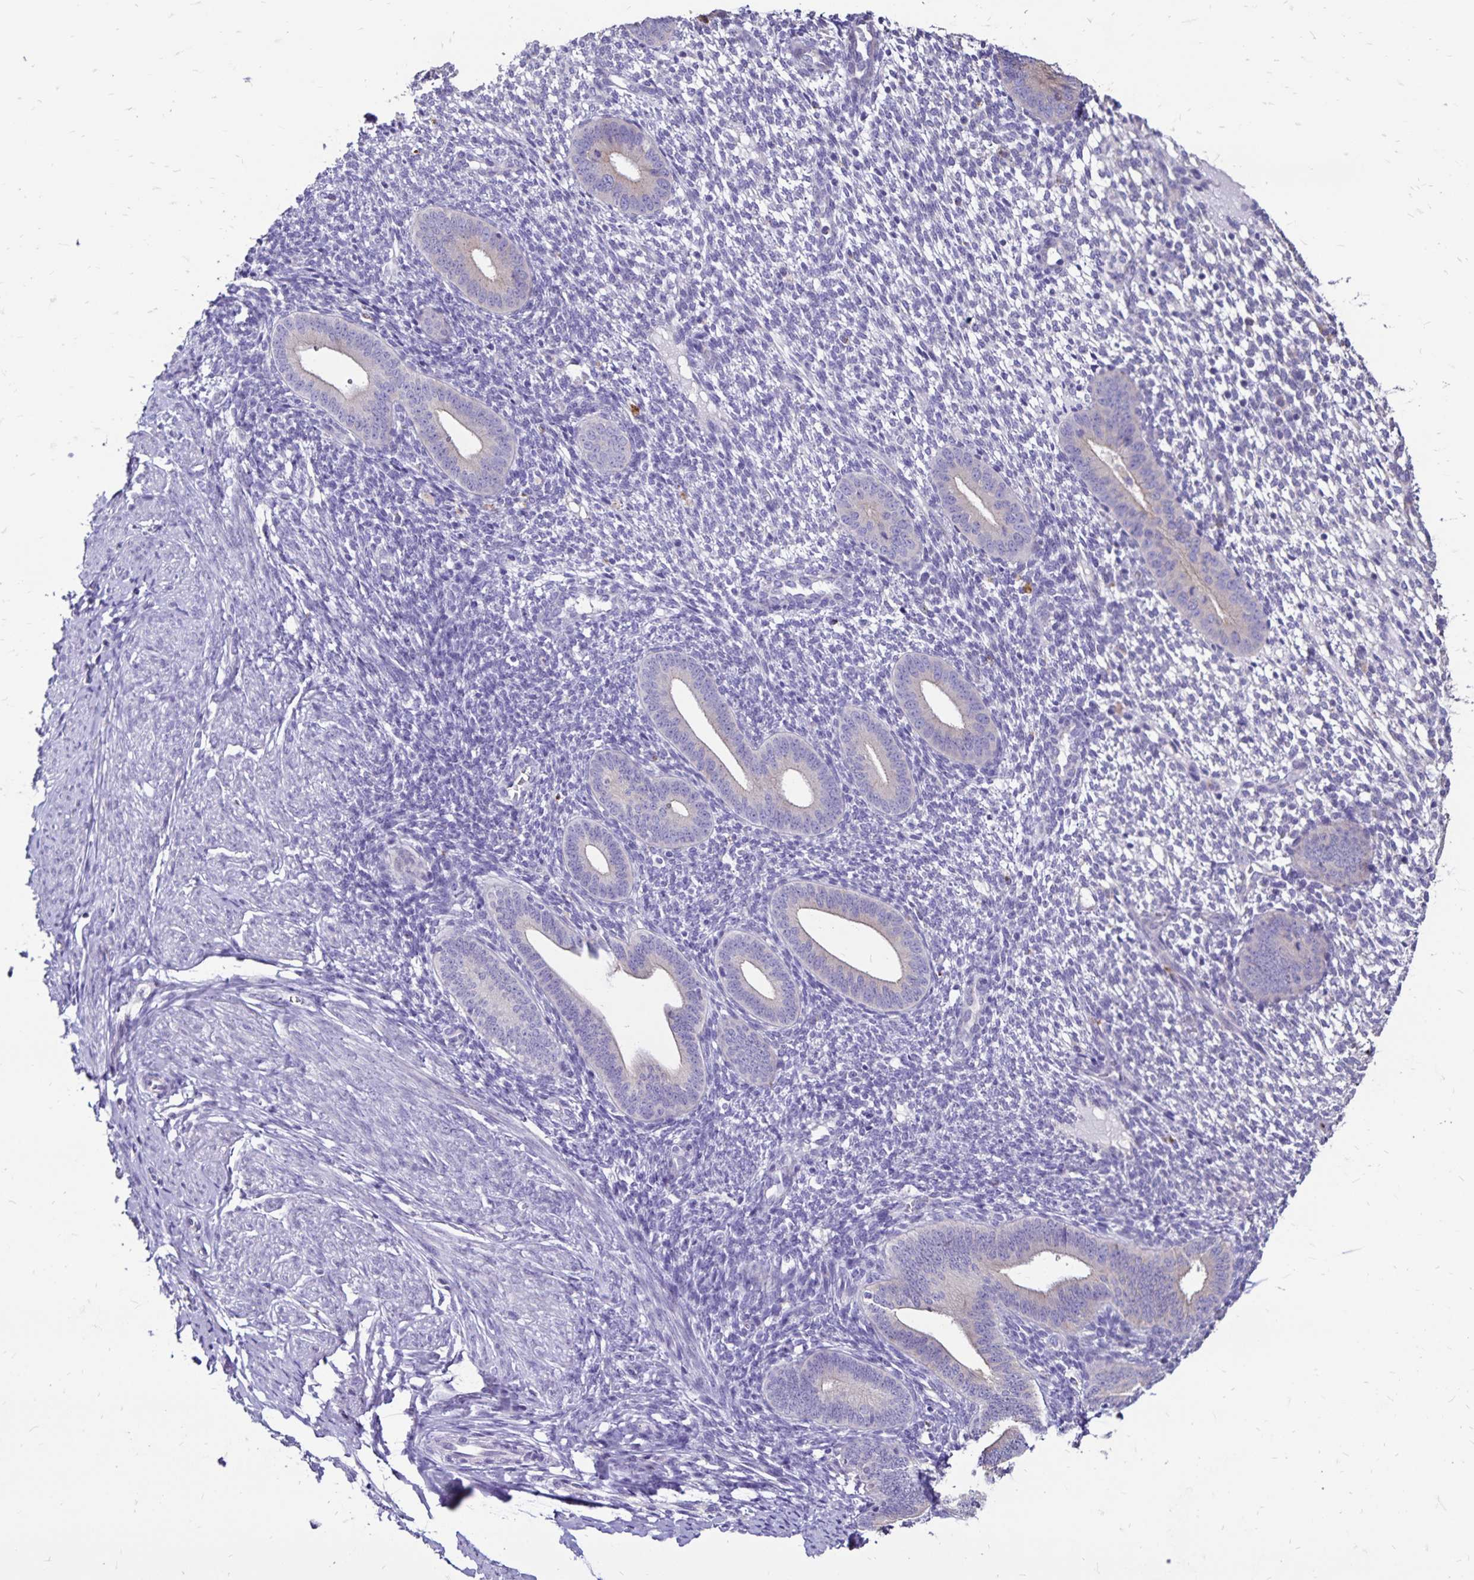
{"staining": {"intensity": "negative", "quantity": "none", "location": "none"}, "tissue": "endometrium", "cell_type": "Cells in endometrial stroma", "image_type": "normal", "snomed": [{"axis": "morphology", "description": "Normal tissue, NOS"}, {"axis": "topography", "description": "Endometrium"}], "caption": "Immunohistochemistry (IHC) of normal endometrium demonstrates no expression in cells in endometrial stroma.", "gene": "EVPL", "patient": {"sex": "female", "age": 40}}